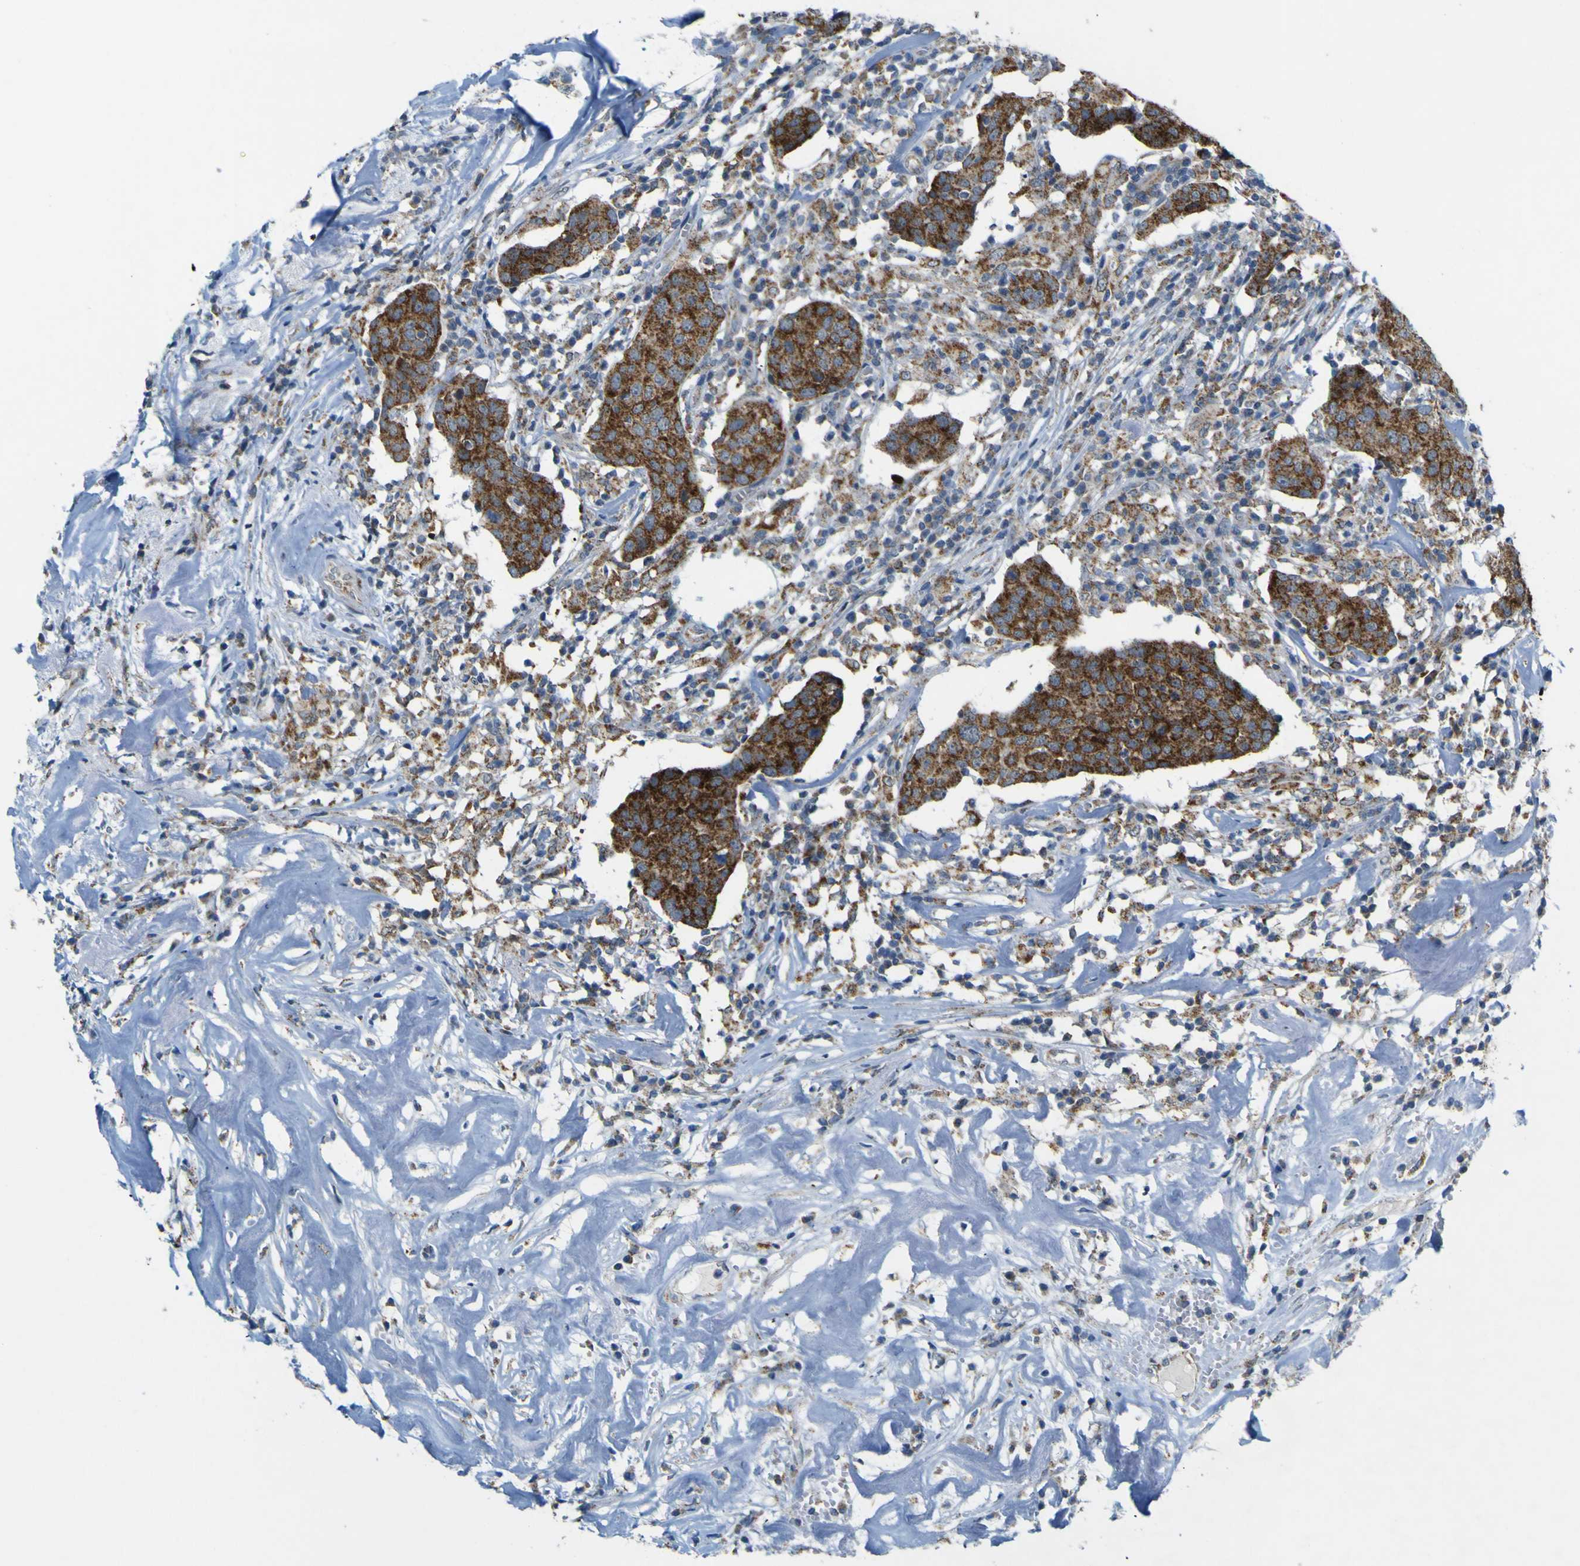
{"staining": {"intensity": "strong", "quantity": ">75%", "location": "cytoplasmic/membranous"}, "tissue": "head and neck cancer", "cell_type": "Tumor cells", "image_type": "cancer", "snomed": [{"axis": "morphology", "description": "Adenocarcinoma, NOS"}, {"axis": "topography", "description": "Salivary gland"}, {"axis": "topography", "description": "Head-Neck"}], "caption": "A micrograph of adenocarcinoma (head and neck) stained for a protein demonstrates strong cytoplasmic/membranous brown staining in tumor cells.", "gene": "ACBD5", "patient": {"sex": "female", "age": 65}}